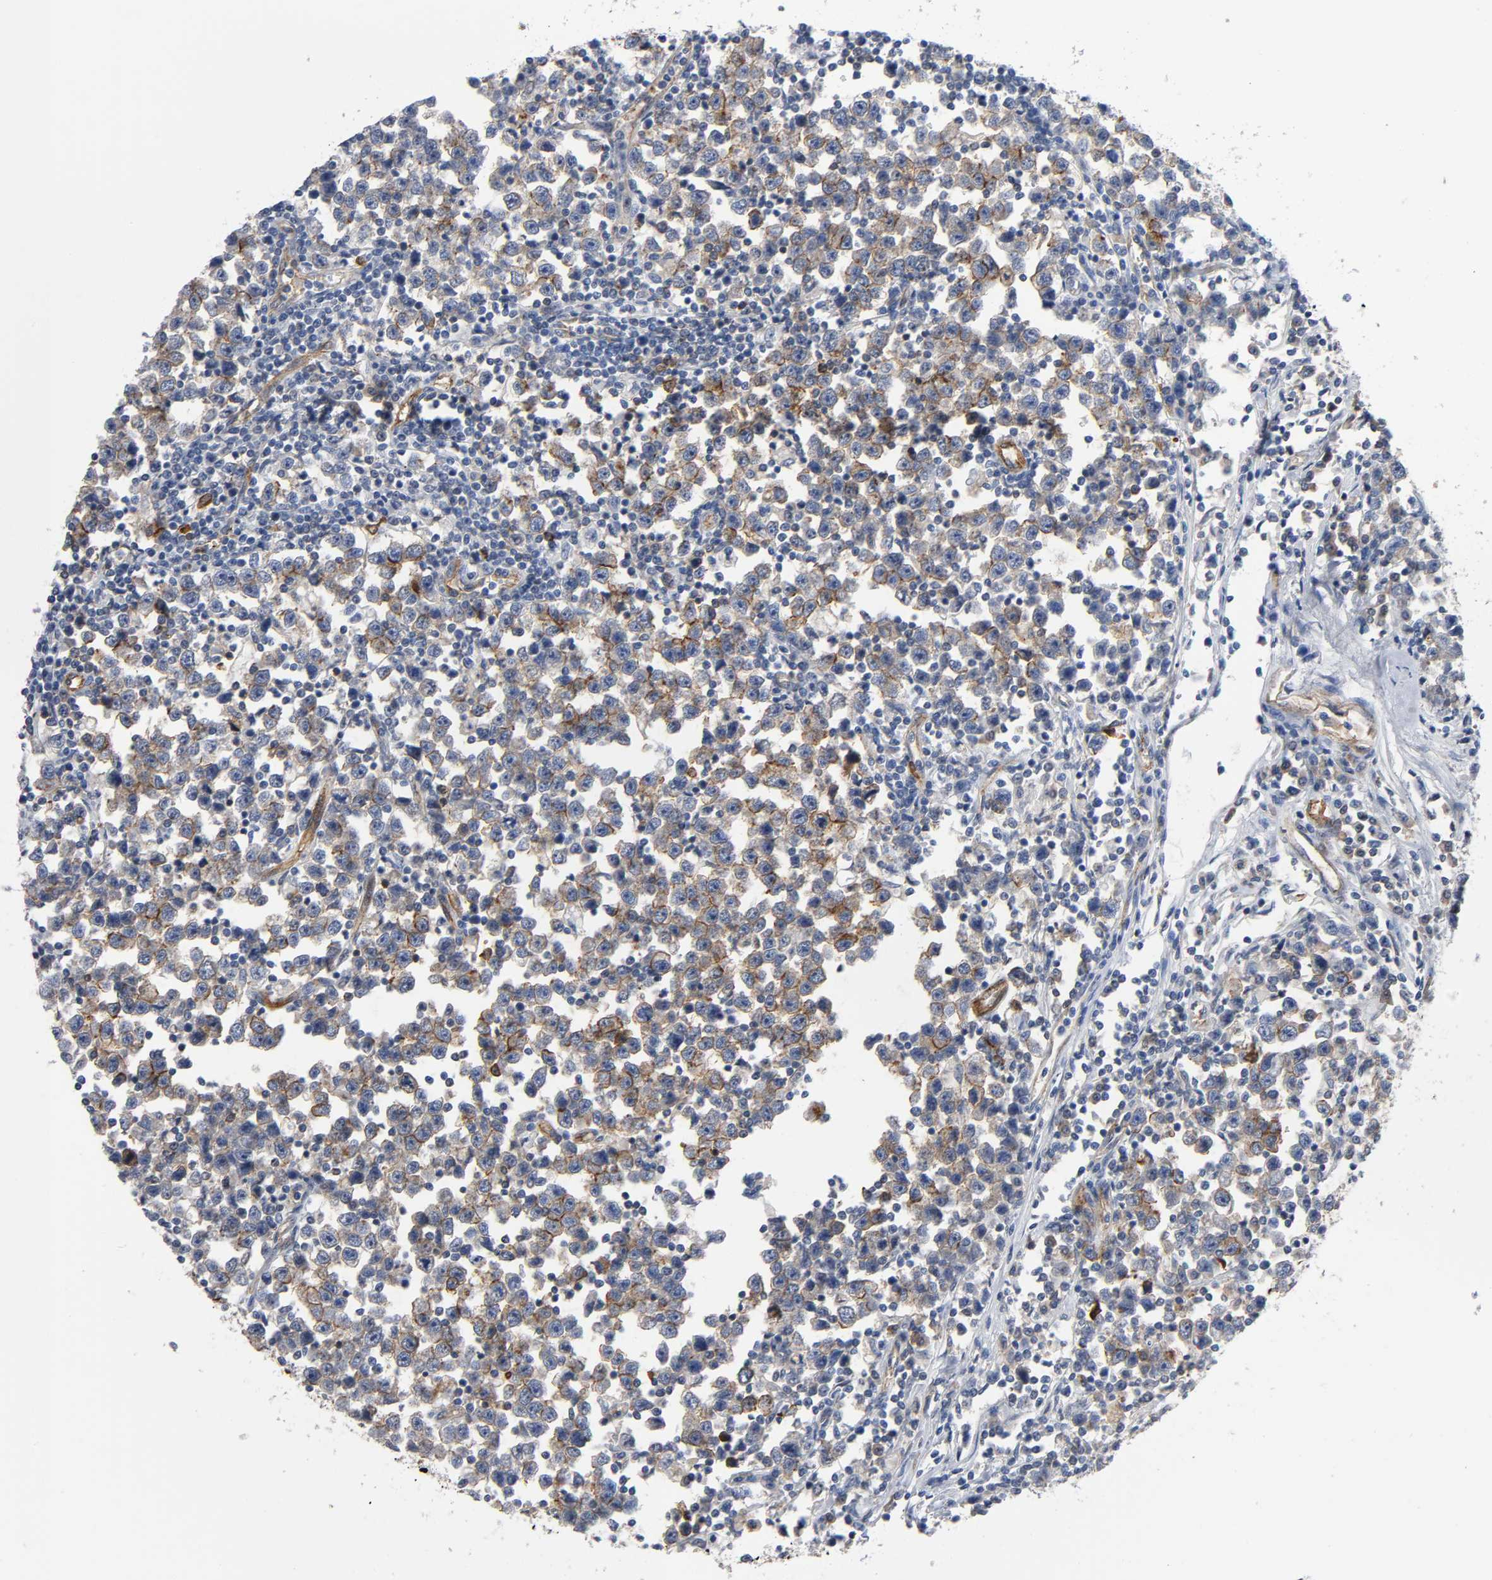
{"staining": {"intensity": "moderate", "quantity": "<25%", "location": "cytoplasmic/membranous"}, "tissue": "testis cancer", "cell_type": "Tumor cells", "image_type": "cancer", "snomed": [{"axis": "morphology", "description": "Seminoma, NOS"}, {"axis": "topography", "description": "Testis"}], "caption": "Testis cancer (seminoma) tissue demonstrates moderate cytoplasmic/membranous staining in approximately <25% of tumor cells, visualized by immunohistochemistry. The protein of interest is shown in brown color, while the nuclei are stained blue.", "gene": "CD2AP", "patient": {"sex": "male", "age": 43}}